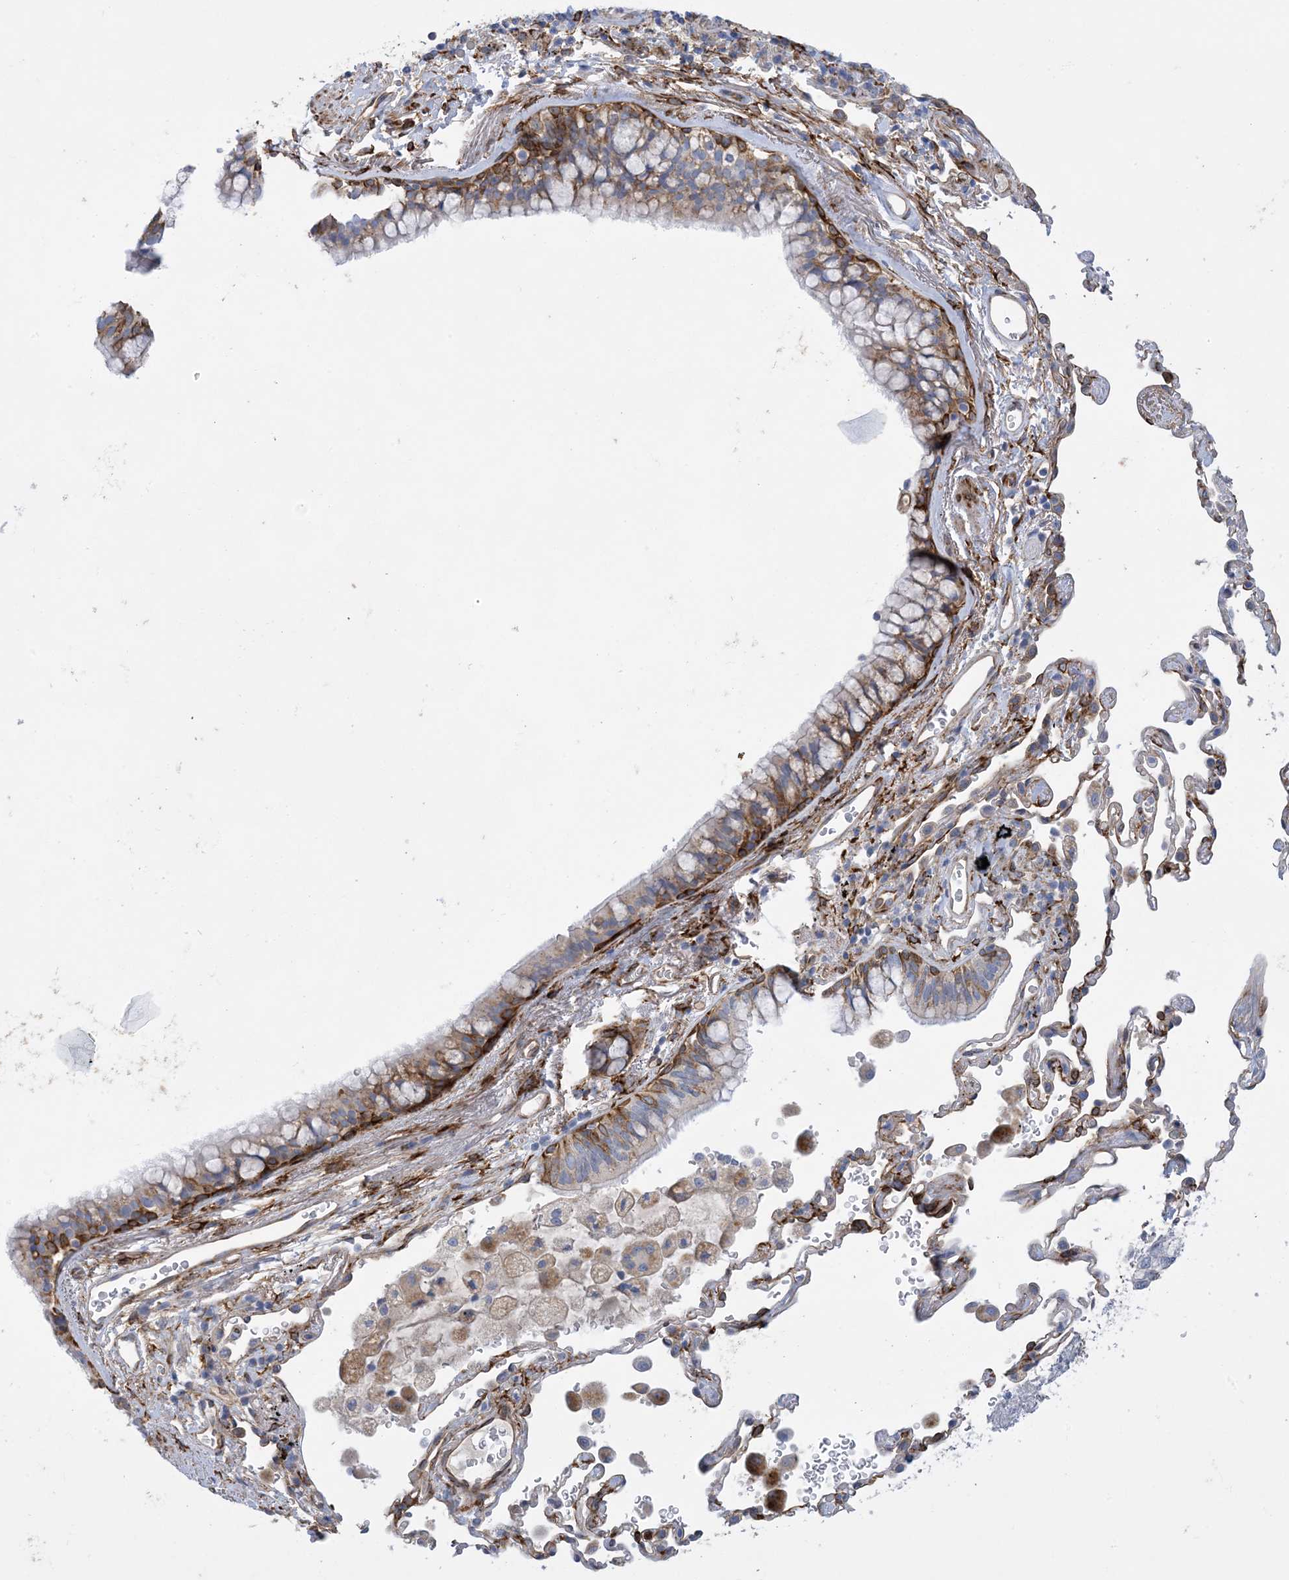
{"staining": {"intensity": "moderate", "quantity": ">75%", "location": "cytoplasmic/membranous"}, "tissue": "bronchus", "cell_type": "Respiratory epithelial cells", "image_type": "normal", "snomed": [{"axis": "morphology", "description": "Normal tissue, NOS"}, {"axis": "morphology", "description": "Adenocarcinoma, NOS"}, {"axis": "topography", "description": "Bronchus"}, {"axis": "topography", "description": "Lung"}], "caption": "Brown immunohistochemical staining in unremarkable bronchus displays moderate cytoplasmic/membranous positivity in approximately >75% of respiratory epithelial cells.", "gene": "RBMS3", "patient": {"sex": "male", "age": 54}}